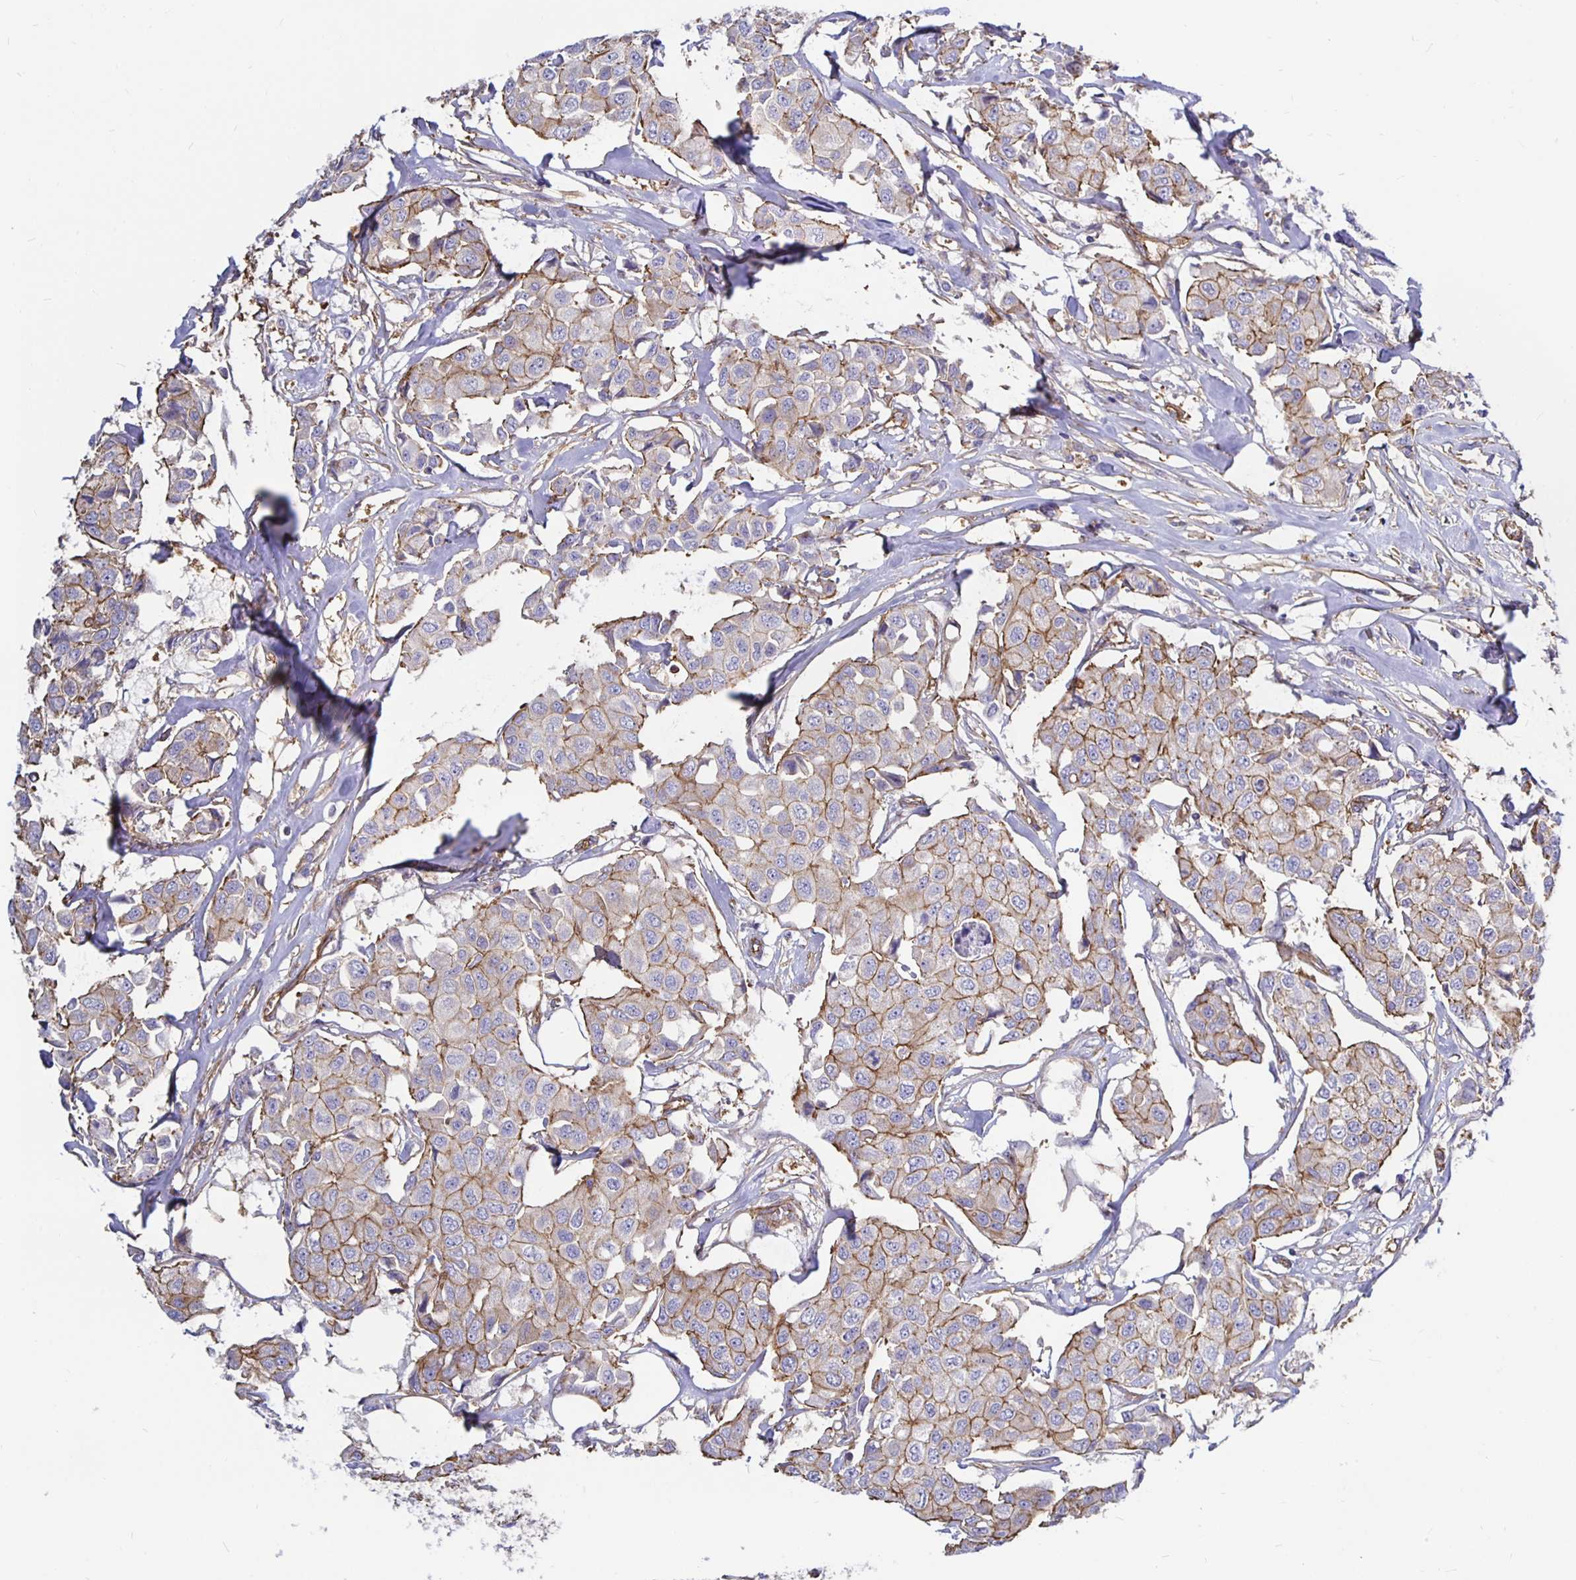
{"staining": {"intensity": "moderate", "quantity": ">75%", "location": "cytoplasmic/membranous"}, "tissue": "breast cancer", "cell_type": "Tumor cells", "image_type": "cancer", "snomed": [{"axis": "morphology", "description": "Duct carcinoma"}, {"axis": "topography", "description": "Breast"}, {"axis": "topography", "description": "Lymph node"}], "caption": "Breast infiltrating ductal carcinoma was stained to show a protein in brown. There is medium levels of moderate cytoplasmic/membranous positivity in approximately >75% of tumor cells.", "gene": "ARHGEF39", "patient": {"sex": "female", "age": 80}}